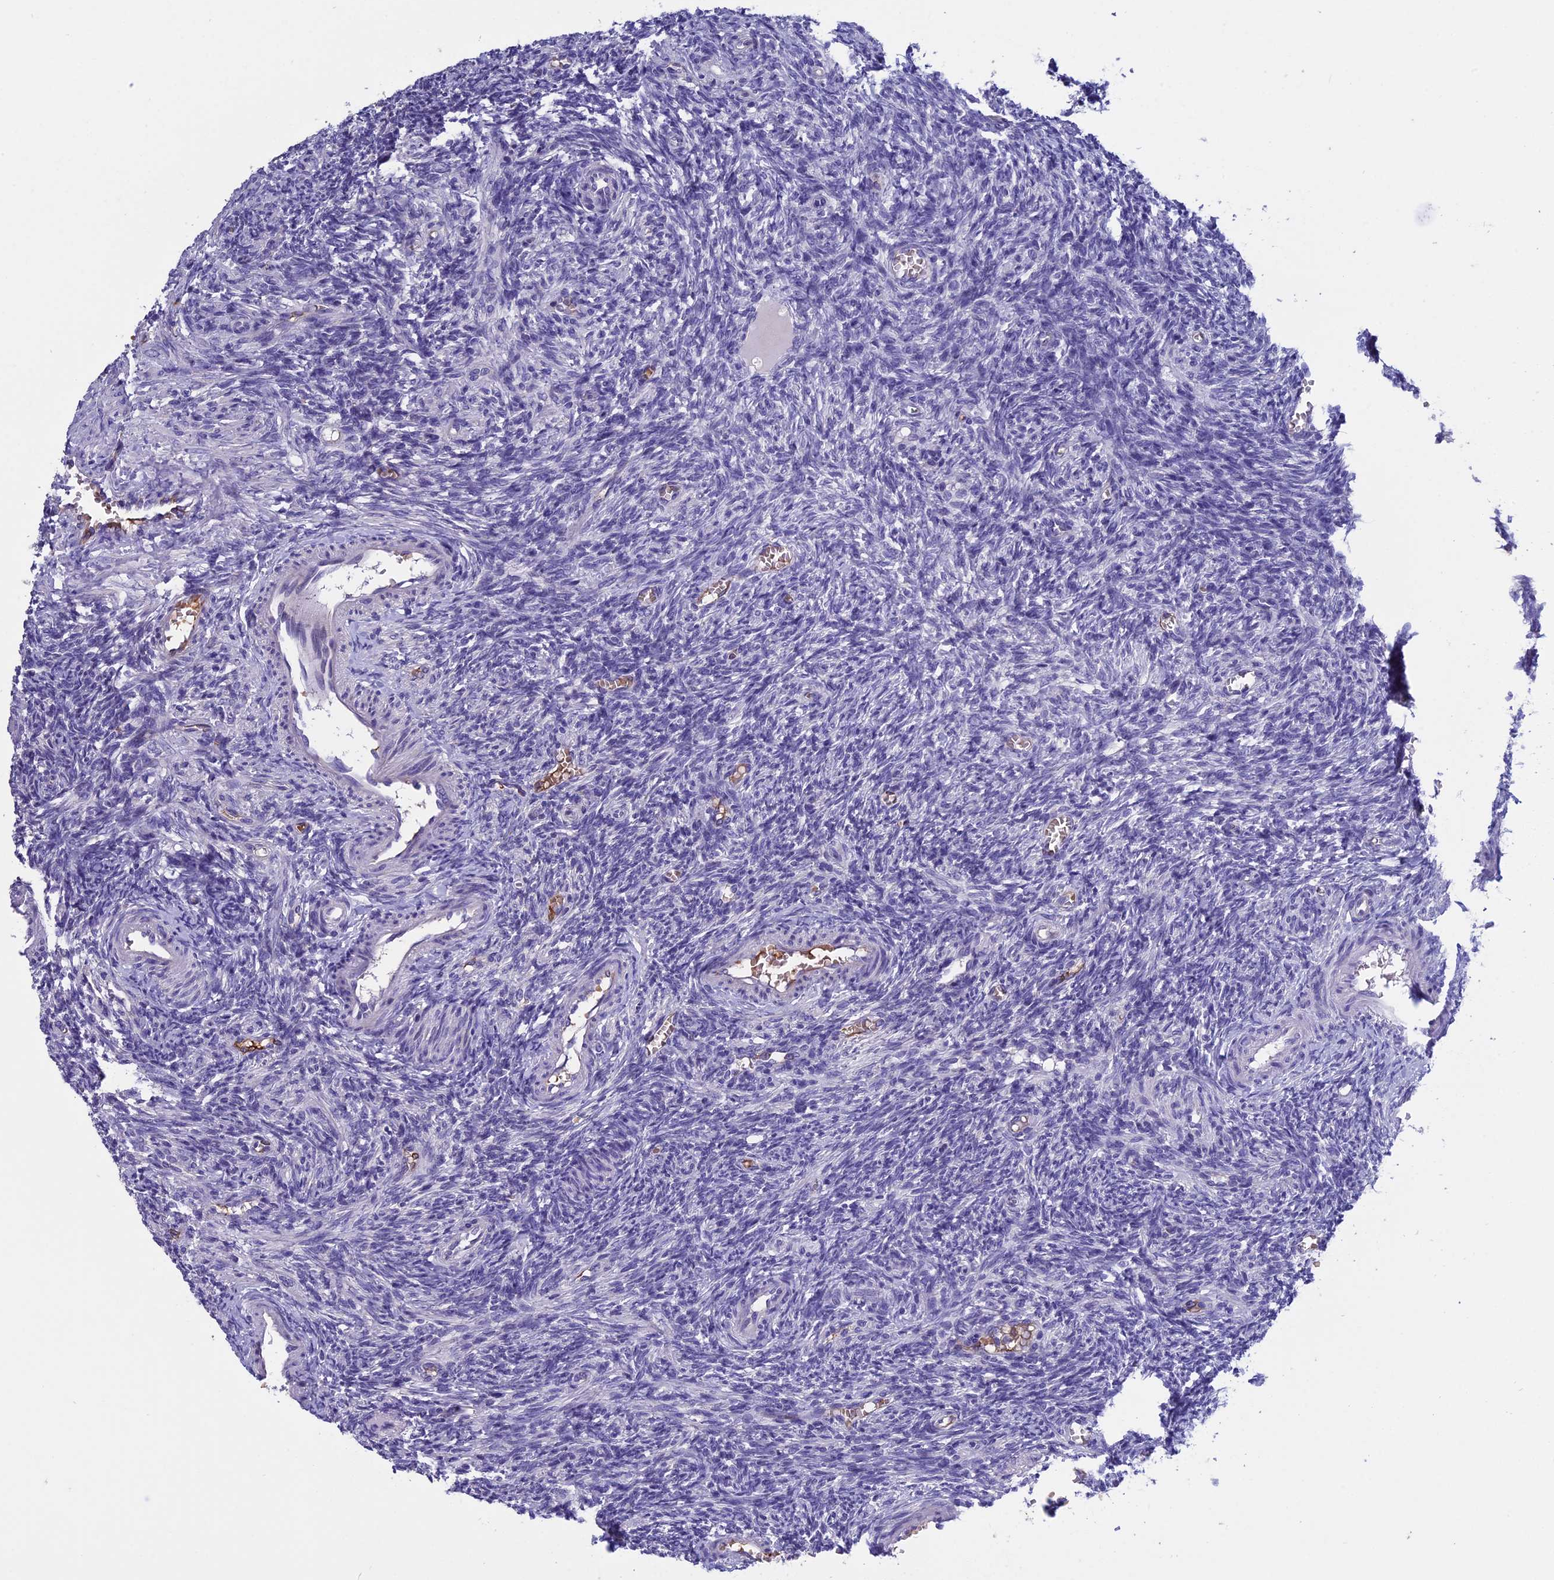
{"staining": {"intensity": "negative", "quantity": "none", "location": "none"}, "tissue": "ovary", "cell_type": "Ovarian stroma cells", "image_type": "normal", "snomed": [{"axis": "morphology", "description": "Normal tissue, NOS"}, {"axis": "topography", "description": "Ovary"}], "caption": "High power microscopy histopathology image of an immunohistochemistry (IHC) micrograph of normal ovary, revealing no significant expression in ovarian stroma cells.", "gene": "KNOP1", "patient": {"sex": "female", "age": 27}}